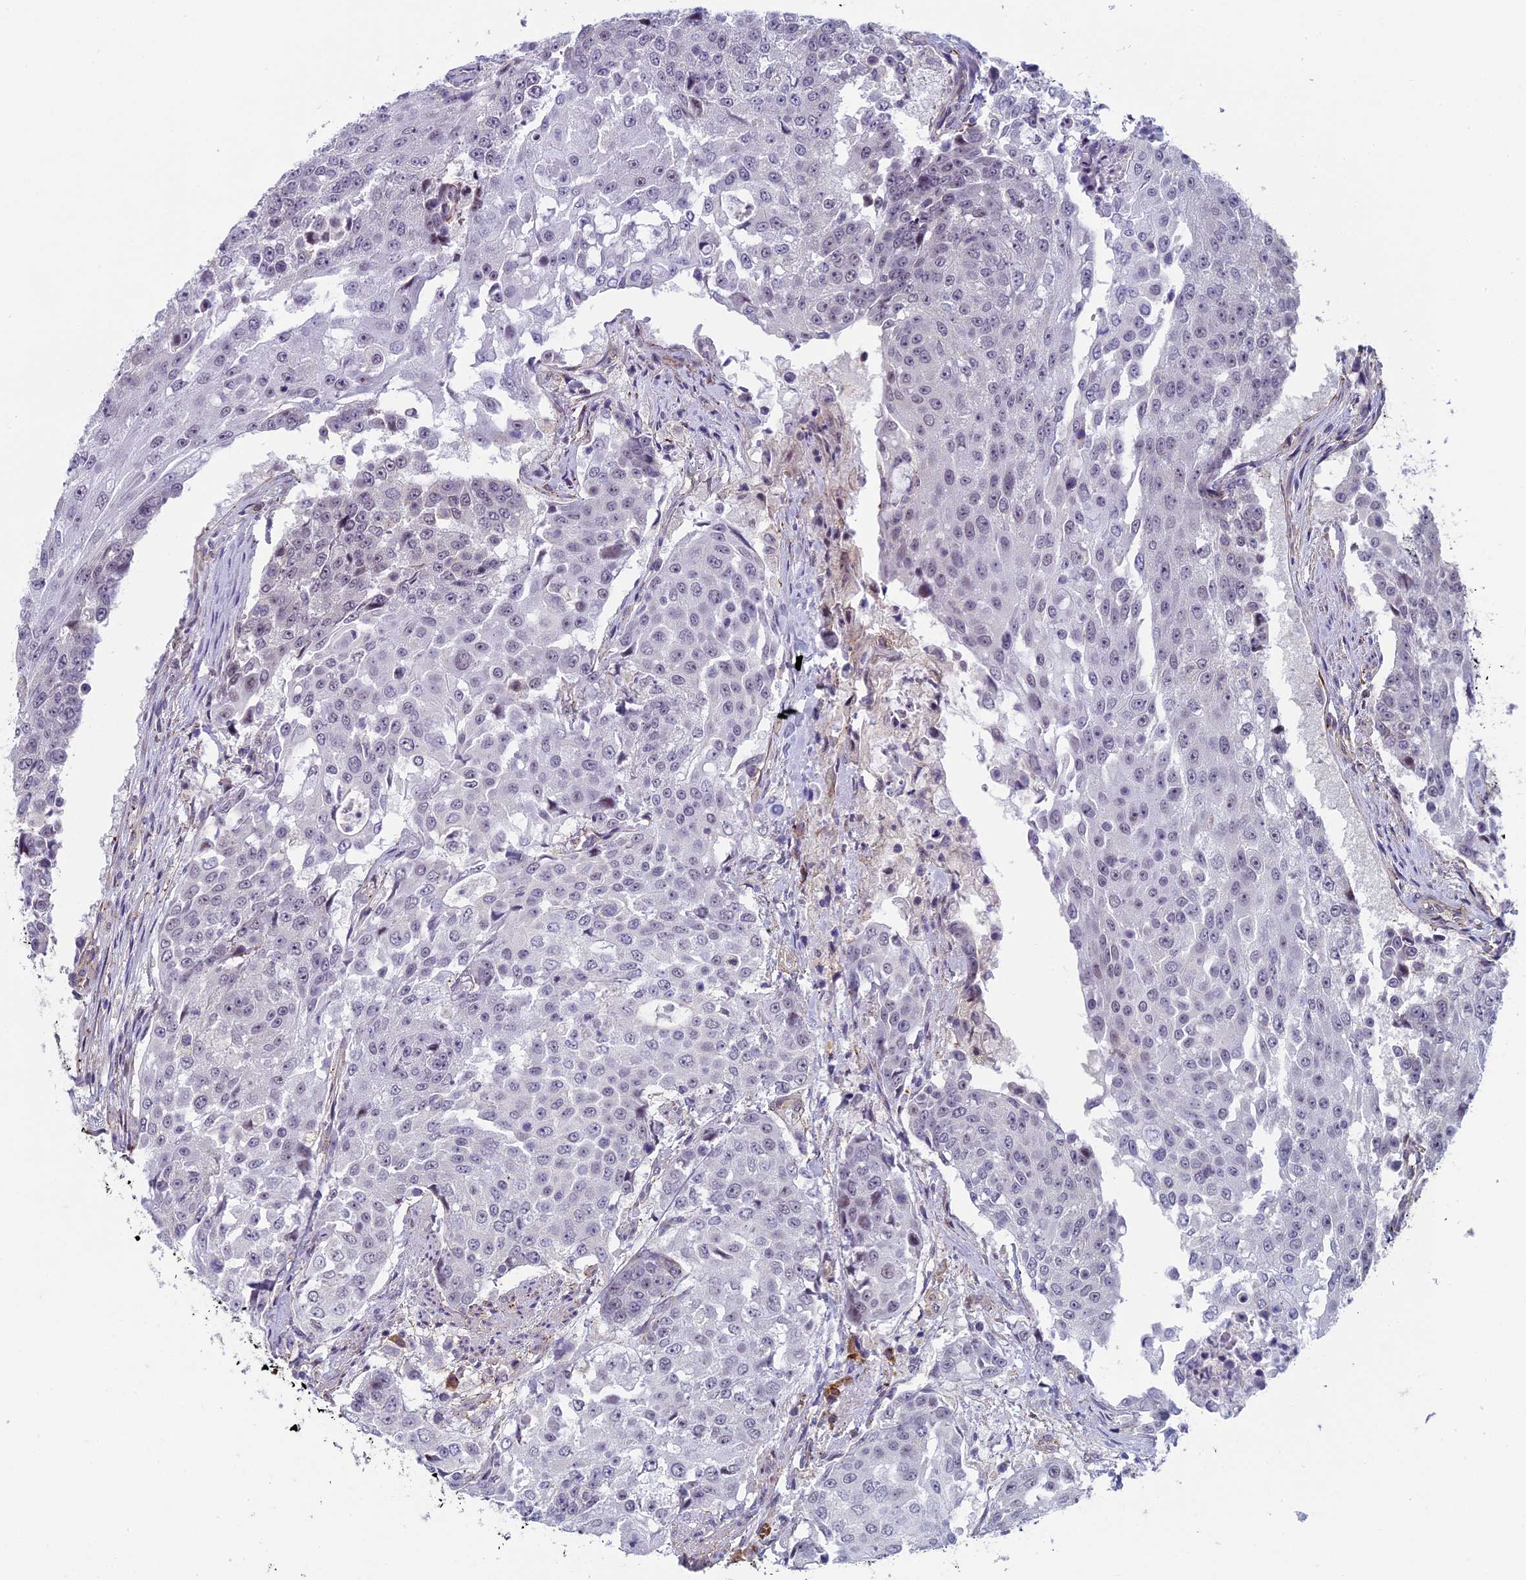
{"staining": {"intensity": "negative", "quantity": "none", "location": "none"}, "tissue": "urothelial cancer", "cell_type": "Tumor cells", "image_type": "cancer", "snomed": [{"axis": "morphology", "description": "Urothelial carcinoma, High grade"}, {"axis": "topography", "description": "Urinary bladder"}], "caption": "A micrograph of urothelial carcinoma (high-grade) stained for a protein shows no brown staining in tumor cells.", "gene": "CNEP1R1", "patient": {"sex": "female", "age": 63}}